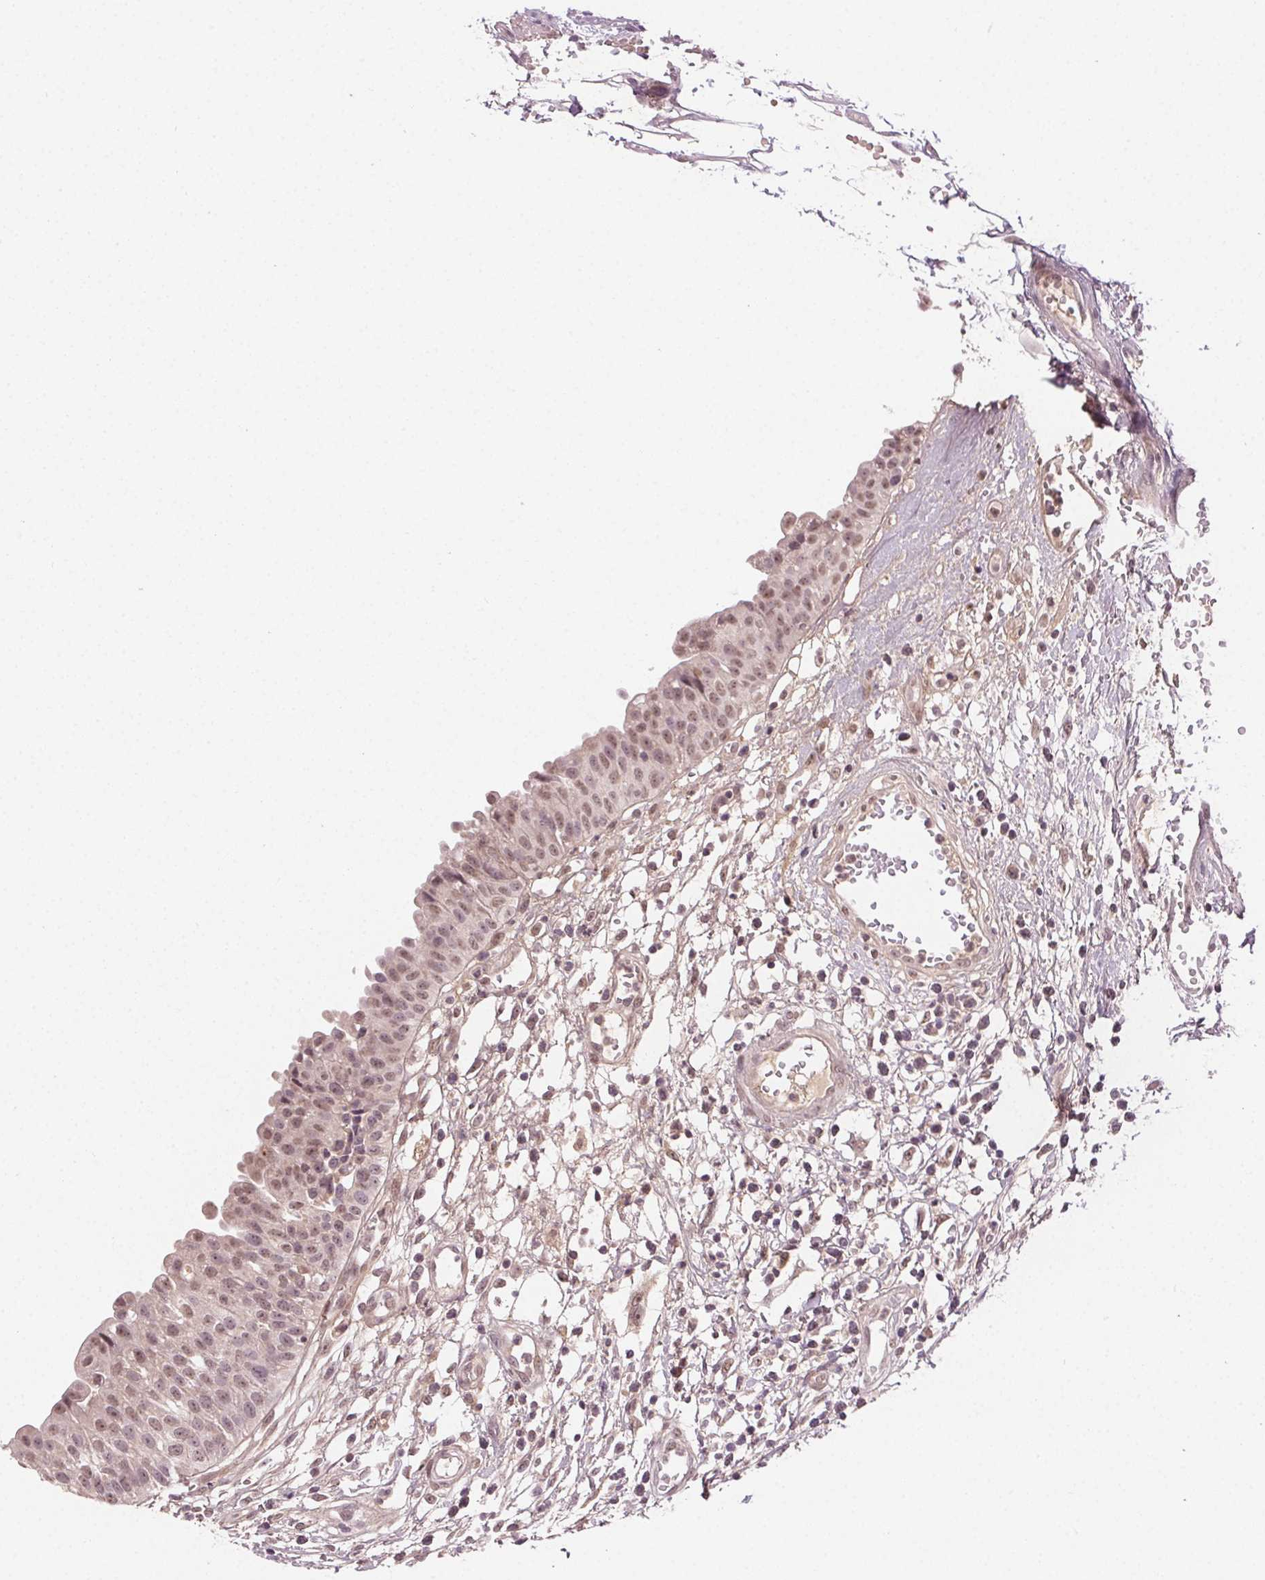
{"staining": {"intensity": "moderate", "quantity": ">75%", "location": "nuclear"}, "tissue": "urinary bladder", "cell_type": "Urothelial cells", "image_type": "normal", "snomed": [{"axis": "morphology", "description": "Normal tissue, NOS"}, {"axis": "topography", "description": "Urinary bladder"}], "caption": "Urinary bladder stained with a brown dye displays moderate nuclear positive expression in approximately >75% of urothelial cells.", "gene": "TUB", "patient": {"sex": "male", "age": 64}}